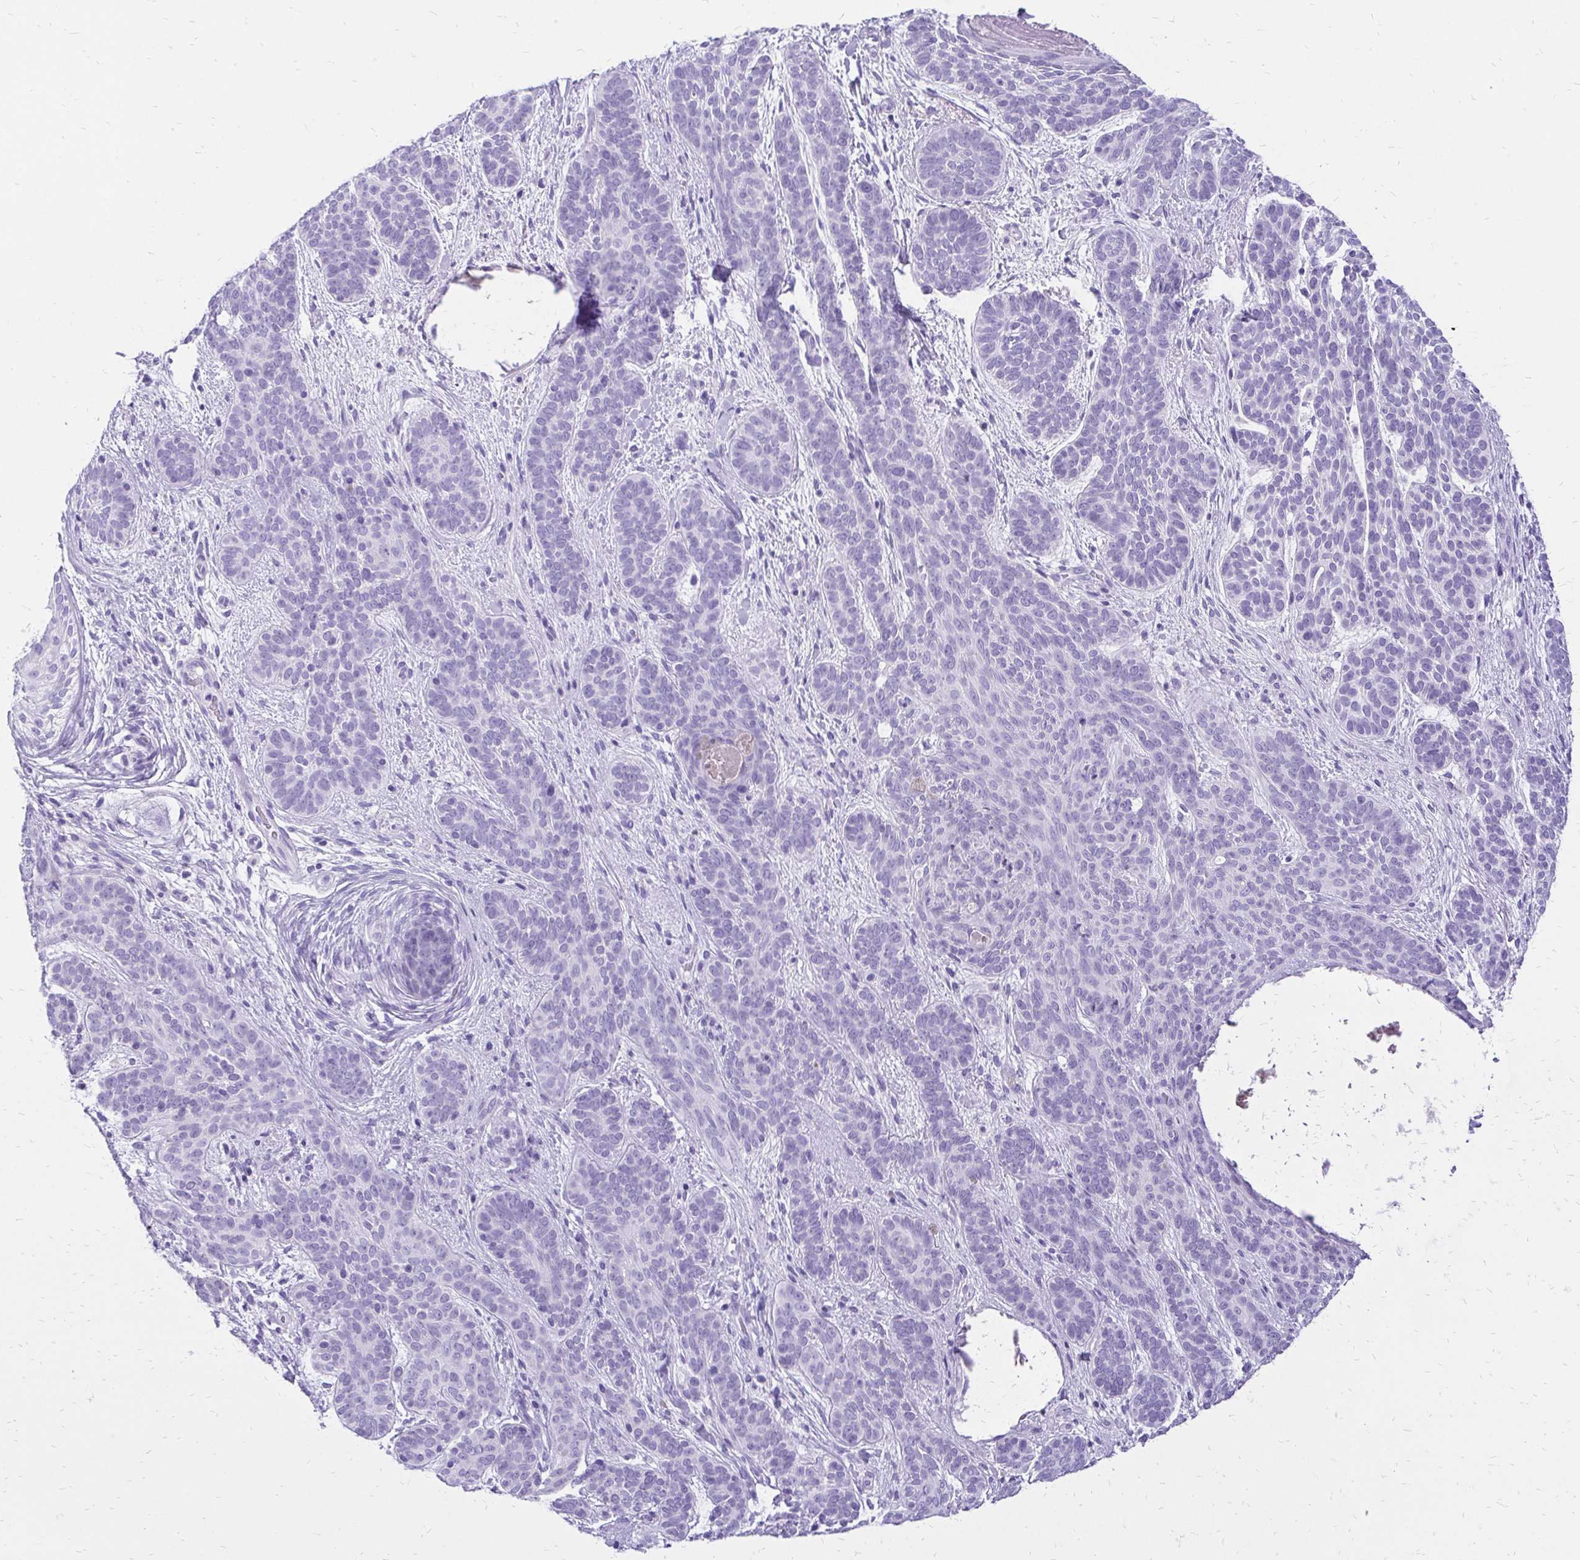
{"staining": {"intensity": "negative", "quantity": "none", "location": "none"}, "tissue": "skin cancer", "cell_type": "Tumor cells", "image_type": "cancer", "snomed": [{"axis": "morphology", "description": "Basal cell carcinoma"}, {"axis": "topography", "description": "Skin"}], "caption": "This is a histopathology image of IHC staining of skin cancer (basal cell carcinoma), which shows no expression in tumor cells. Brightfield microscopy of immunohistochemistry stained with DAB (3,3'-diaminobenzidine) (brown) and hematoxylin (blue), captured at high magnification.", "gene": "SLC32A1", "patient": {"sex": "female", "age": 82}}